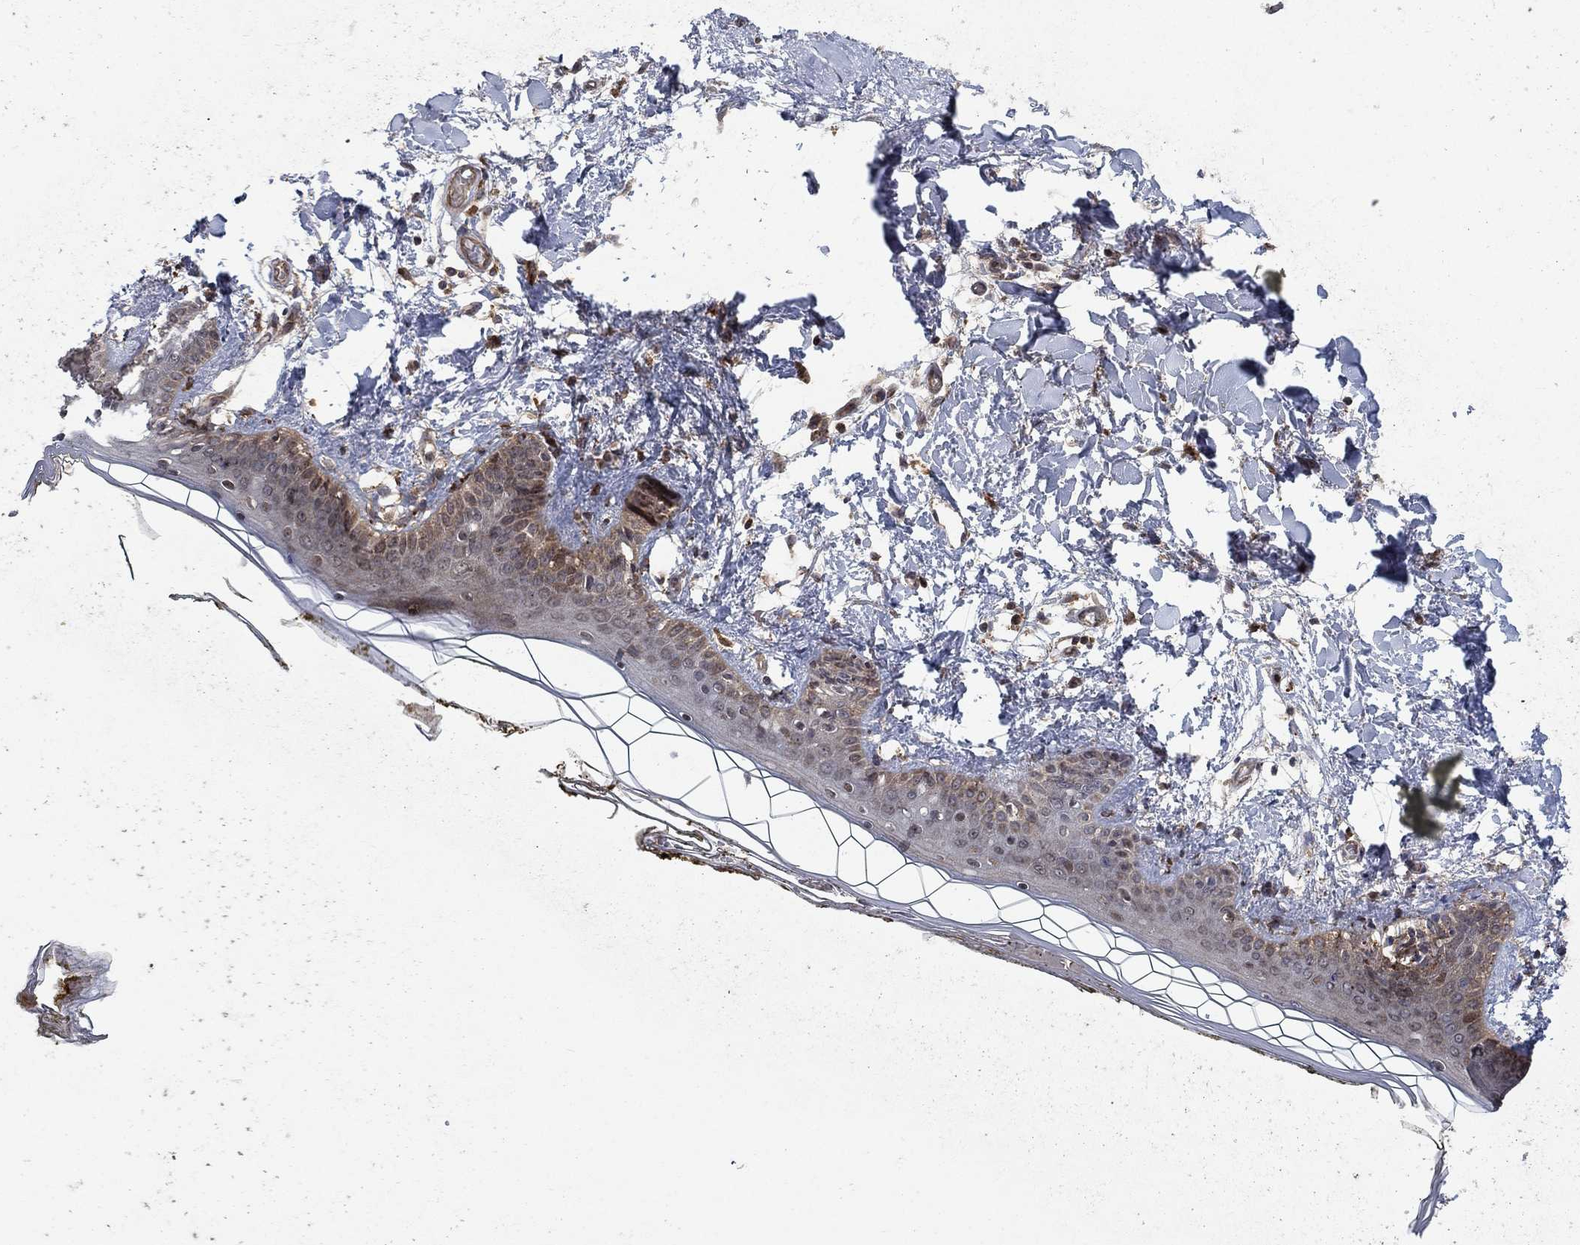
{"staining": {"intensity": "negative", "quantity": "none", "location": "none"}, "tissue": "skin", "cell_type": "Fibroblasts", "image_type": "normal", "snomed": [{"axis": "morphology", "description": "Normal tissue, NOS"}, {"axis": "topography", "description": "Skin"}], "caption": "There is no significant expression in fibroblasts of skin. (DAB (3,3'-diaminobenzidine) IHC, high magnification).", "gene": "IFI35", "patient": {"sex": "female", "age": 34}}